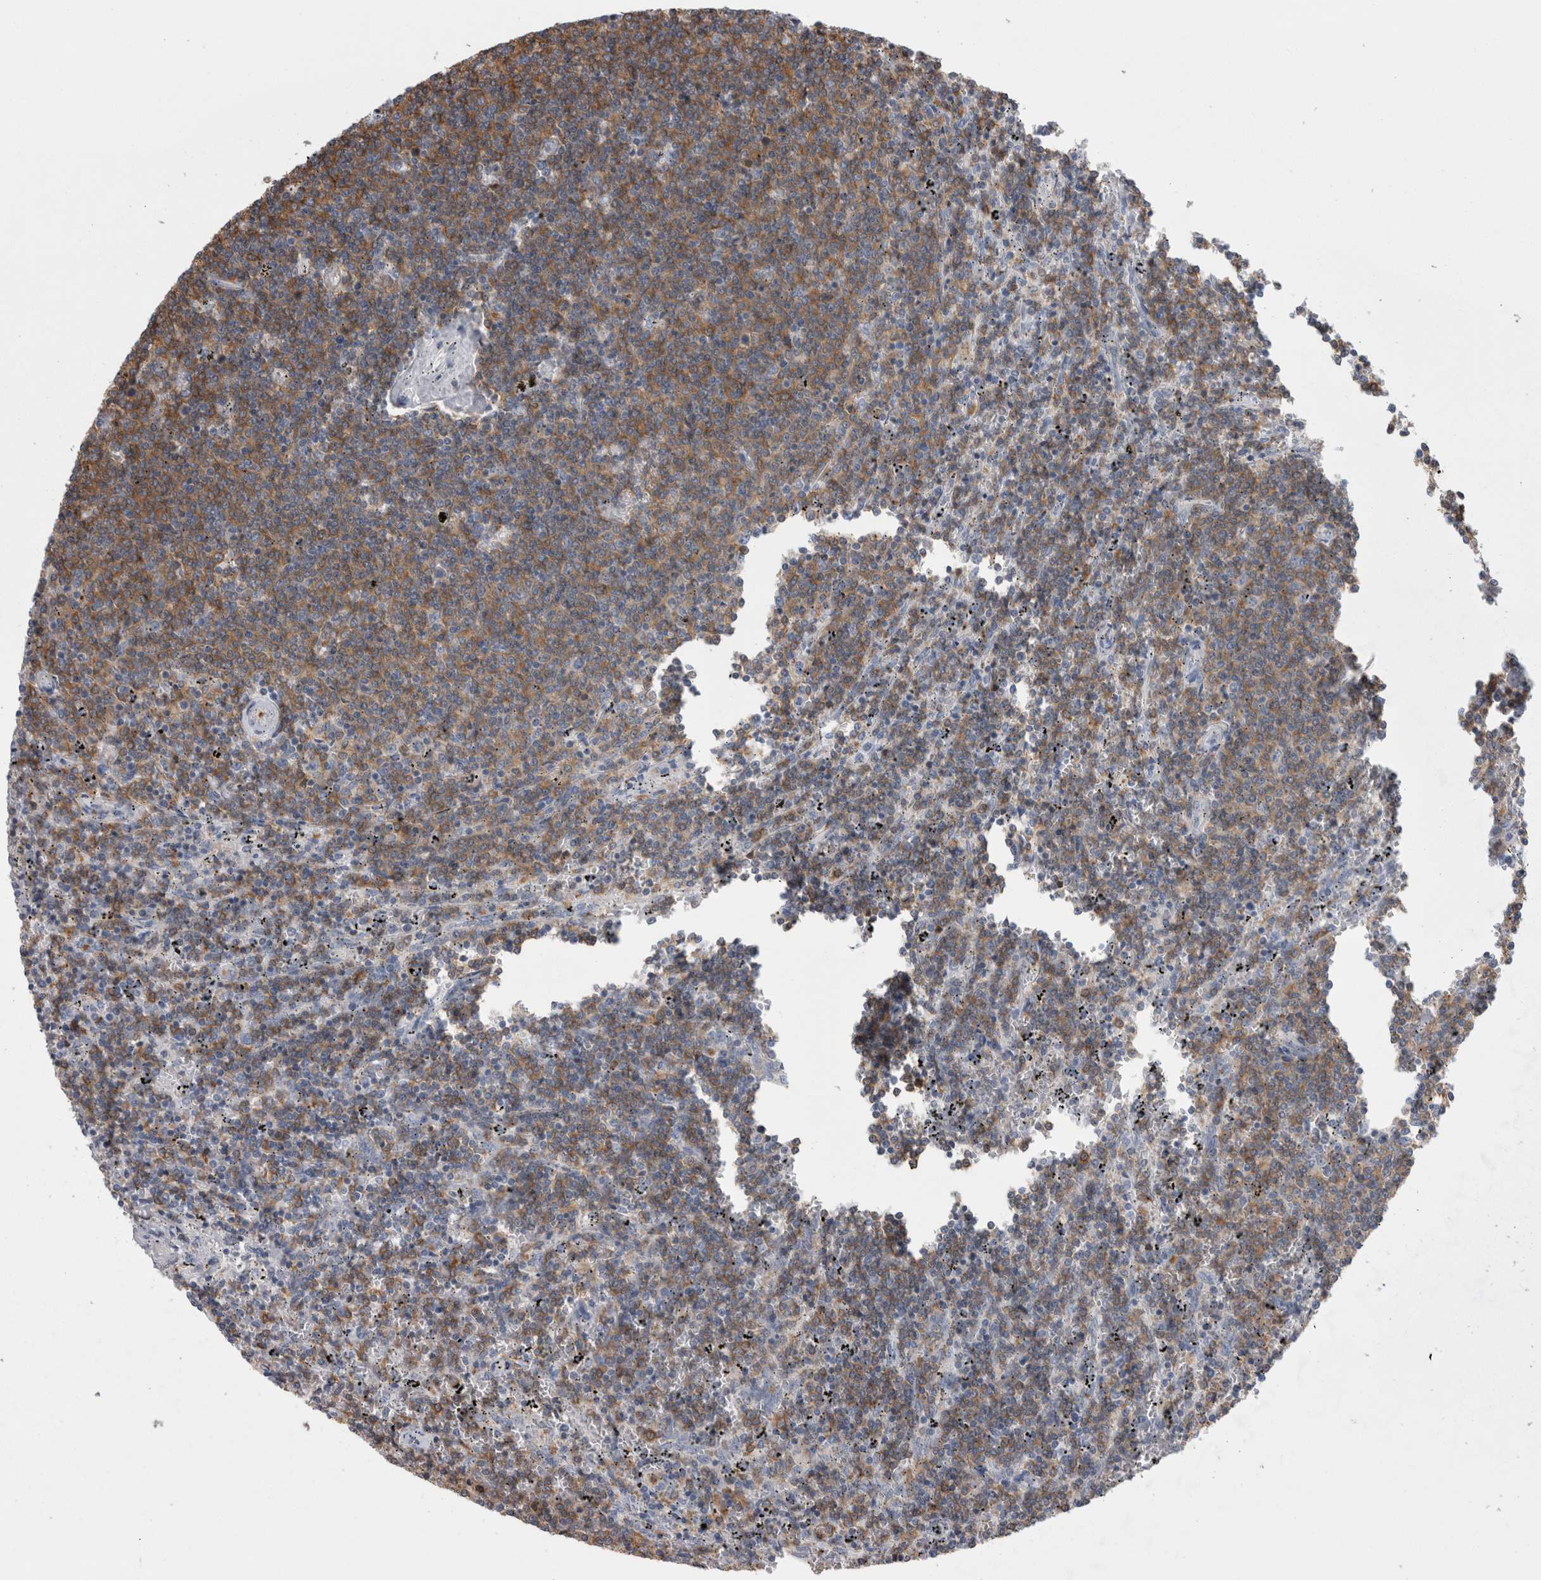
{"staining": {"intensity": "moderate", "quantity": ">75%", "location": "cytoplasmic/membranous"}, "tissue": "lymphoma", "cell_type": "Tumor cells", "image_type": "cancer", "snomed": [{"axis": "morphology", "description": "Malignant lymphoma, non-Hodgkin's type, Low grade"}, {"axis": "topography", "description": "Spleen"}], "caption": "Tumor cells show medium levels of moderate cytoplasmic/membranous positivity in about >75% of cells in human low-grade malignant lymphoma, non-Hodgkin's type. (DAB IHC, brown staining for protein, blue staining for nuclei).", "gene": "DCTN6", "patient": {"sex": "female", "age": 50}}